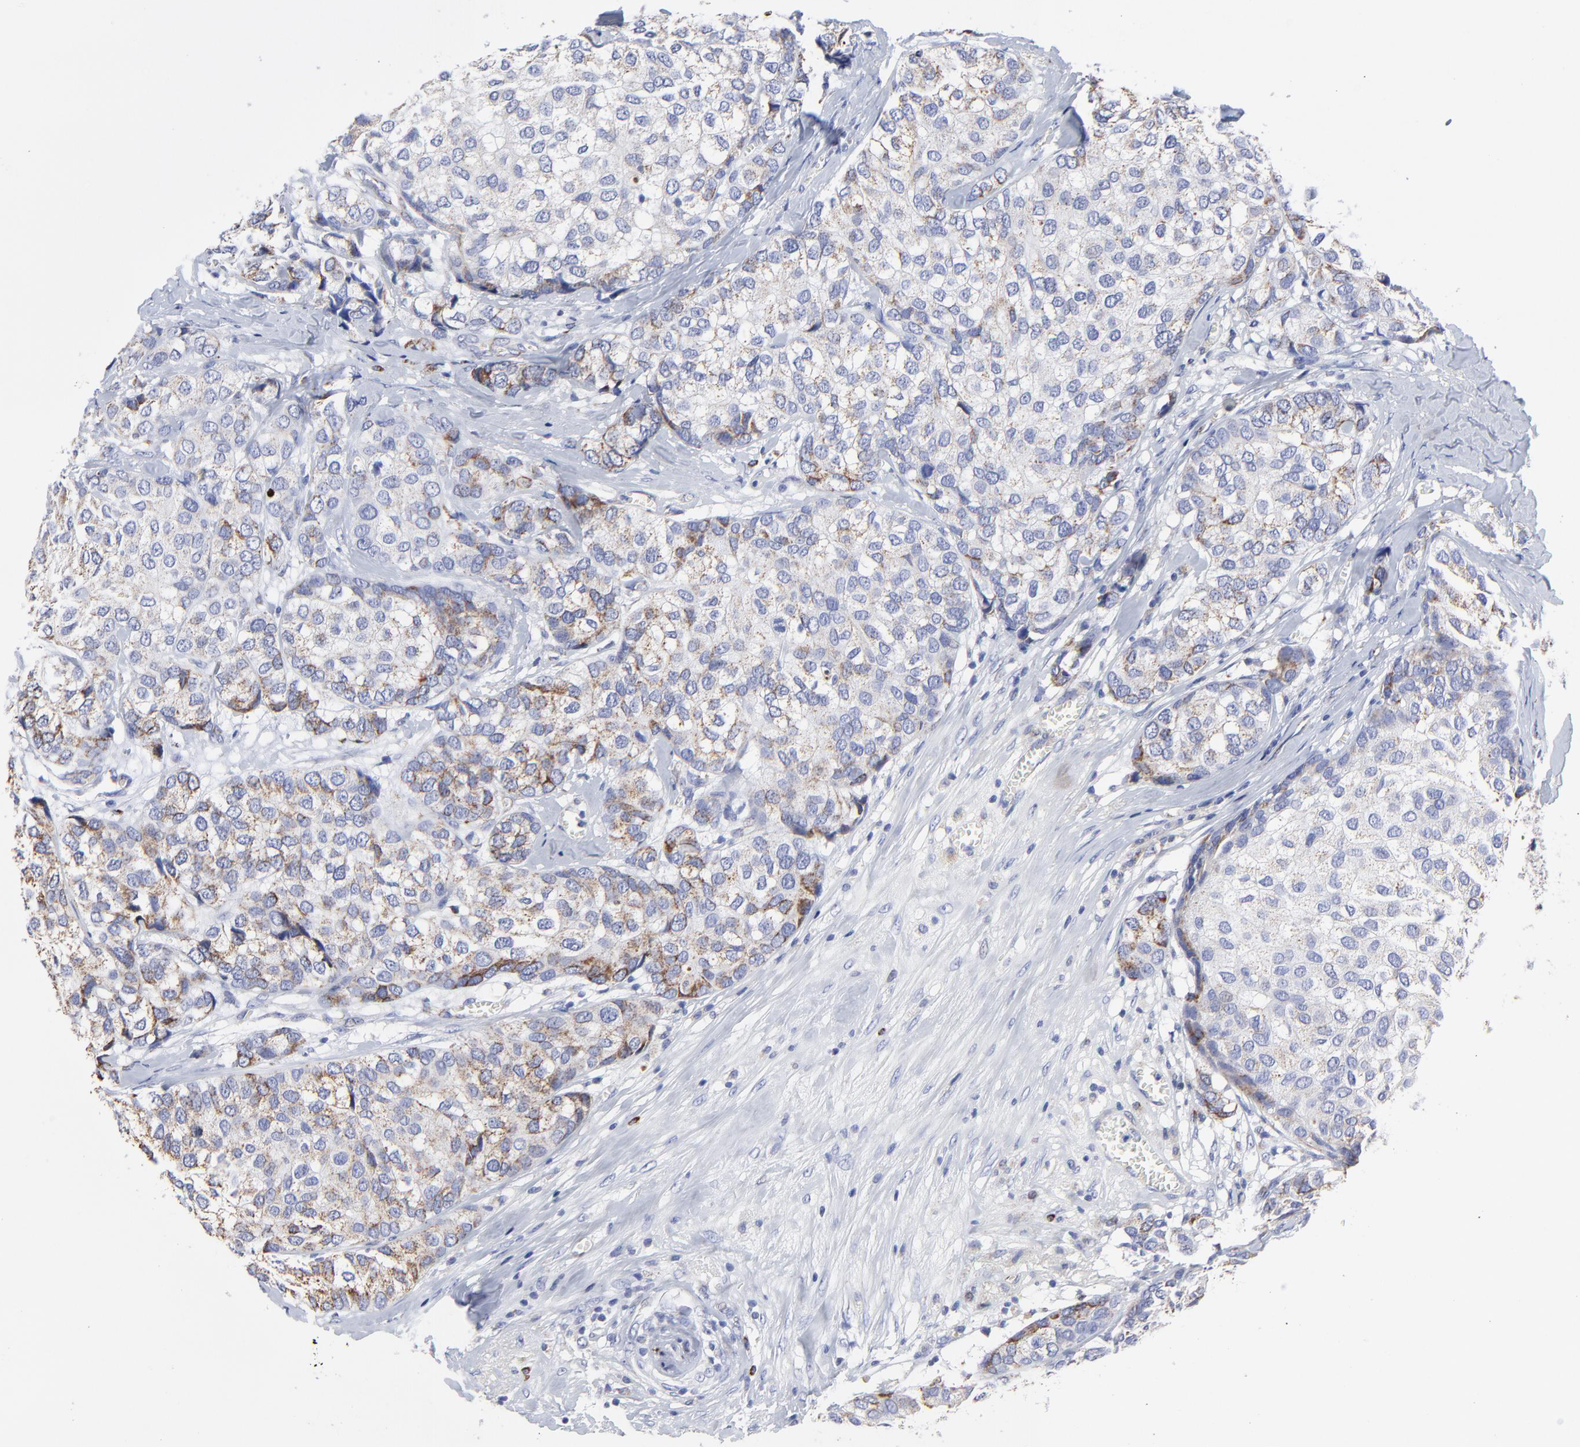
{"staining": {"intensity": "moderate", "quantity": "<25%", "location": "cytoplasmic/membranous"}, "tissue": "breast cancer", "cell_type": "Tumor cells", "image_type": "cancer", "snomed": [{"axis": "morphology", "description": "Duct carcinoma"}, {"axis": "topography", "description": "Breast"}], "caption": "Approximately <25% of tumor cells in intraductal carcinoma (breast) show moderate cytoplasmic/membranous protein positivity as visualized by brown immunohistochemical staining.", "gene": "PINK1", "patient": {"sex": "female", "age": 68}}